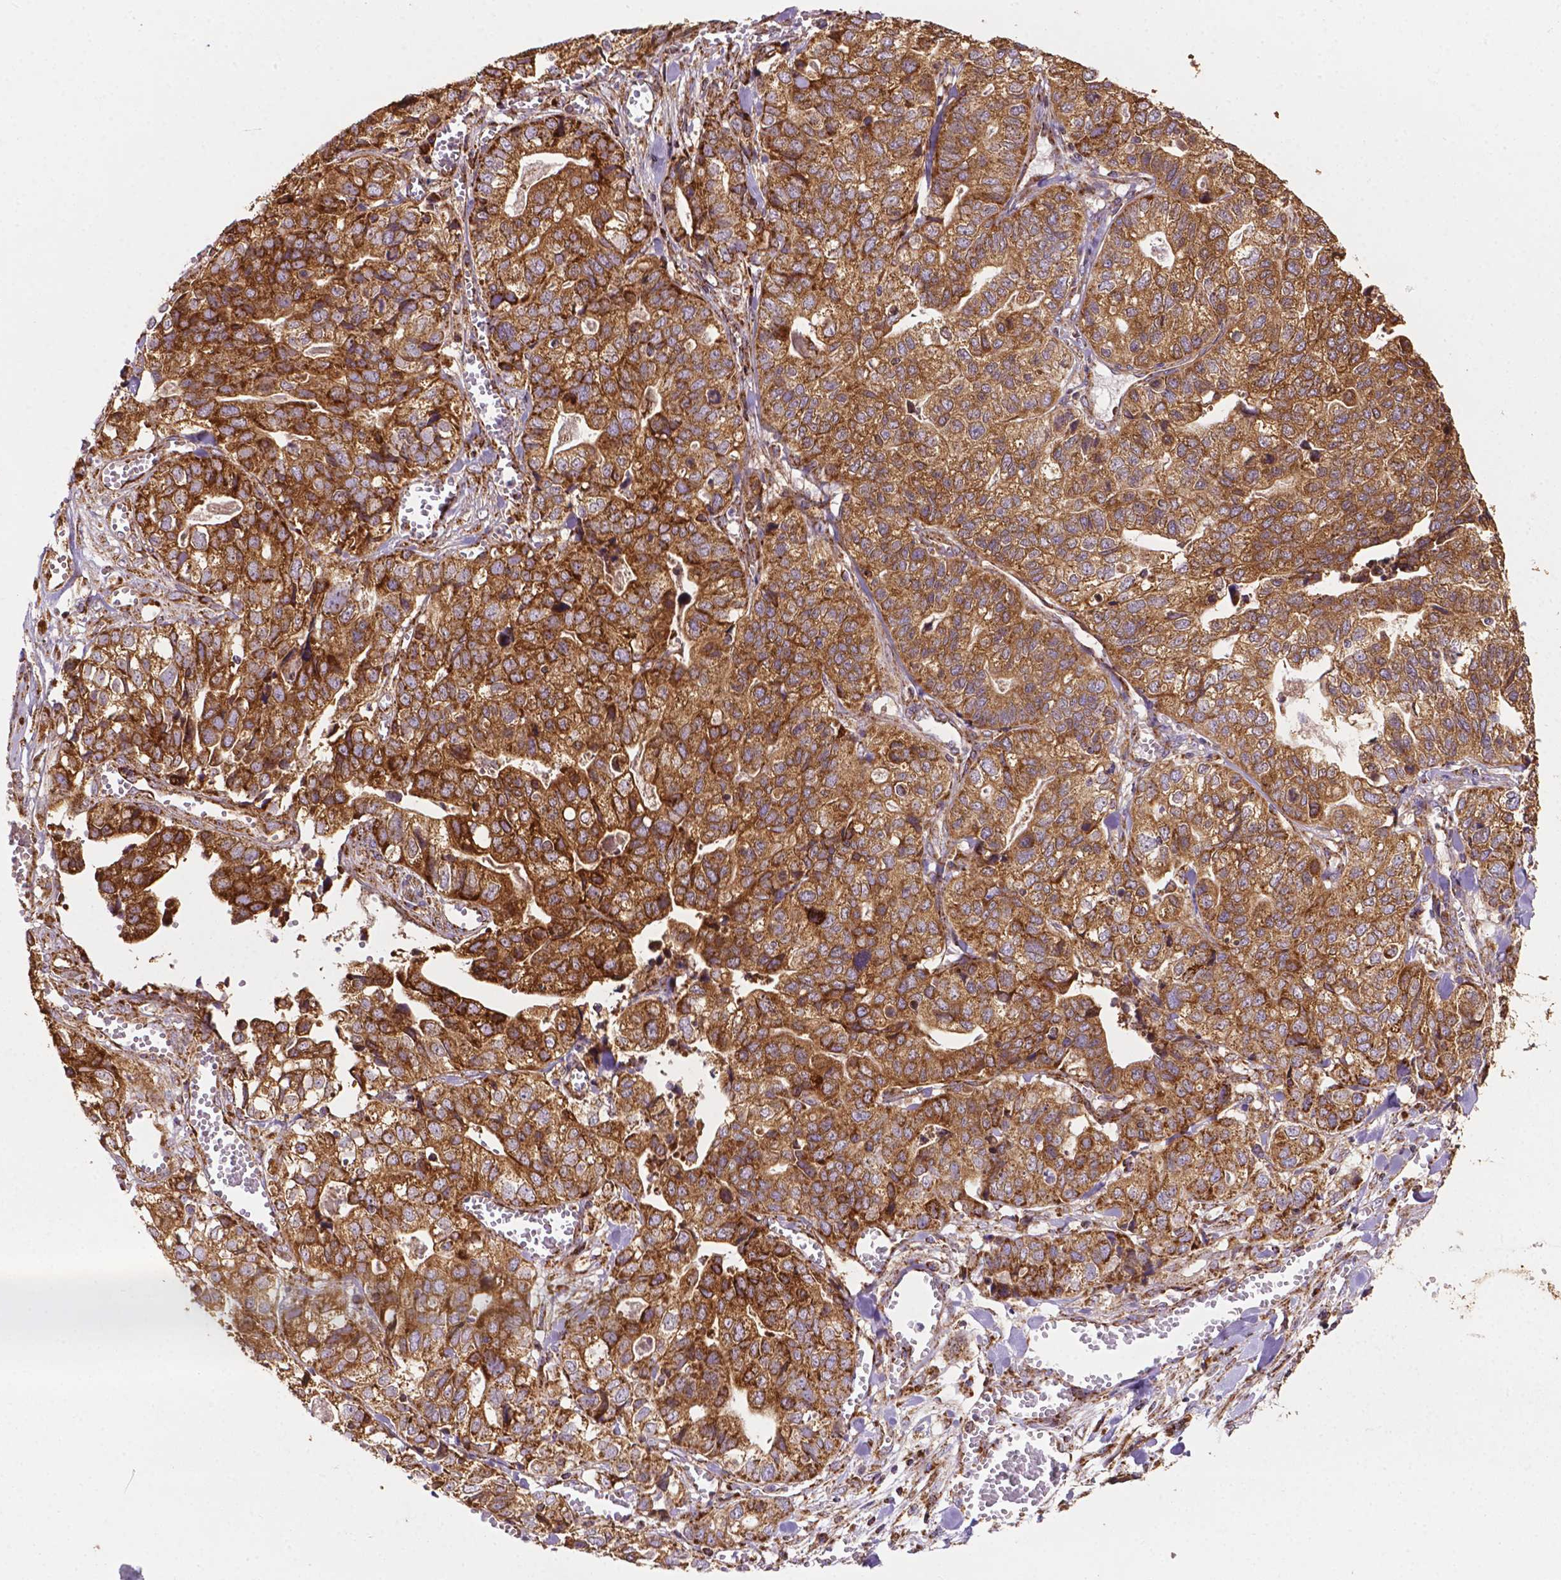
{"staining": {"intensity": "strong", "quantity": ">75%", "location": "cytoplasmic/membranous"}, "tissue": "stomach cancer", "cell_type": "Tumor cells", "image_type": "cancer", "snomed": [{"axis": "morphology", "description": "Adenocarcinoma, NOS"}, {"axis": "topography", "description": "Stomach, upper"}], "caption": "Stomach cancer (adenocarcinoma) stained with a protein marker shows strong staining in tumor cells.", "gene": "ILVBL", "patient": {"sex": "female", "age": 67}}